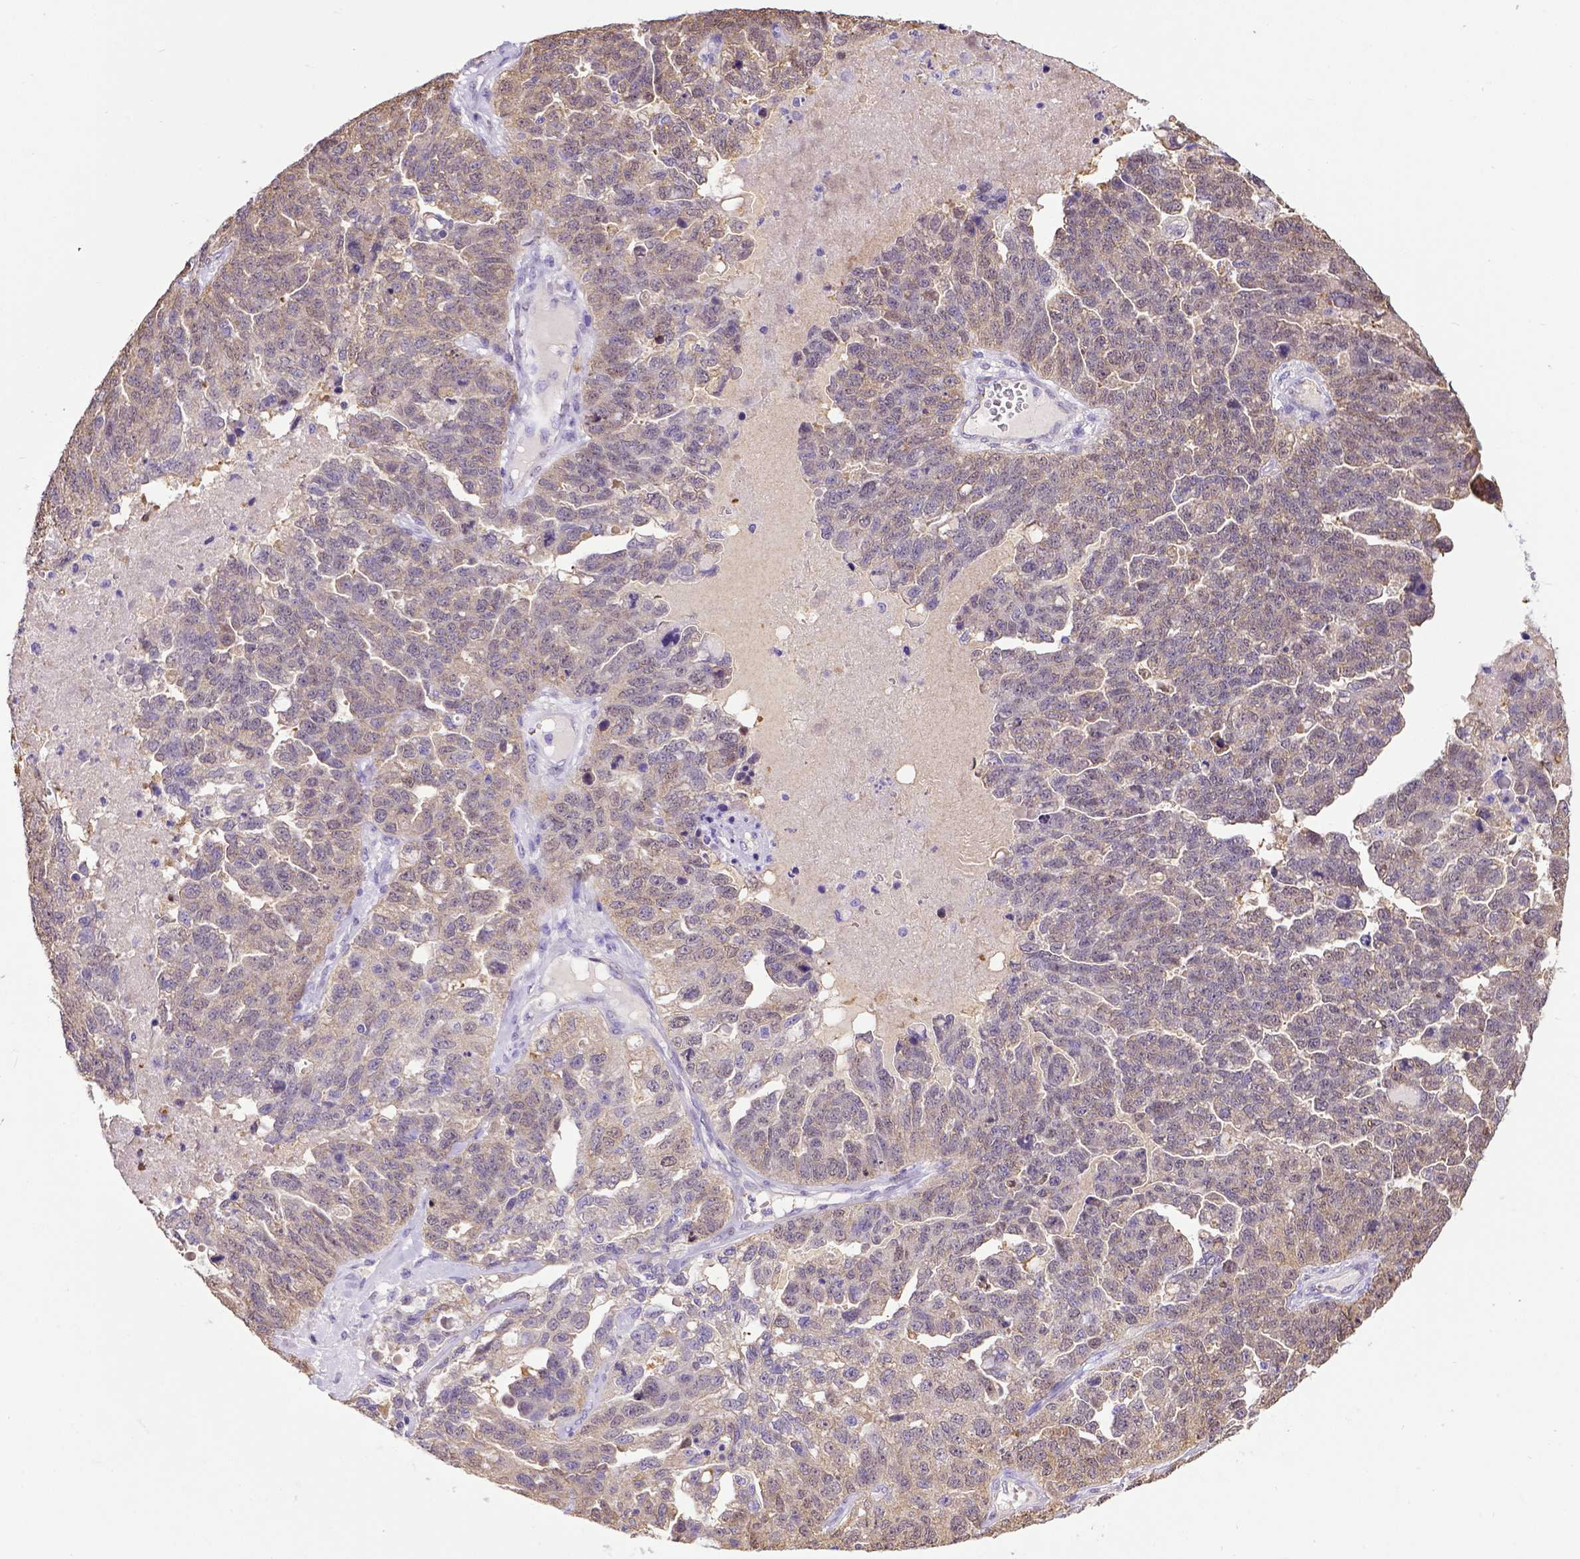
{"staining": {"intensity": "weak", "quantity": "25%-75%", "location": "cytoplasmic/membranous"}, "tissue": "ovarian cancer", "cell_type": "Tumor cells", "image_type": "cancer", "snomed": [{"axis": "morphology", "description": "Cystadenocarcinoma, serous, NOS"}, {"axis": "topography", "description": "Ovary"}], "caption": "Protein staining shows weak cytoplasmic/membranous positivity in about 25%-75% of tumor cells in serous cystadenocarcinoma (ovarian). (Stains: DAB in brown, nuclei in blue, Microscopy: brightfield microscopy at high magnification).", "gene": "BTN1A1", "patient": {"sex": "female", "age": 71}}